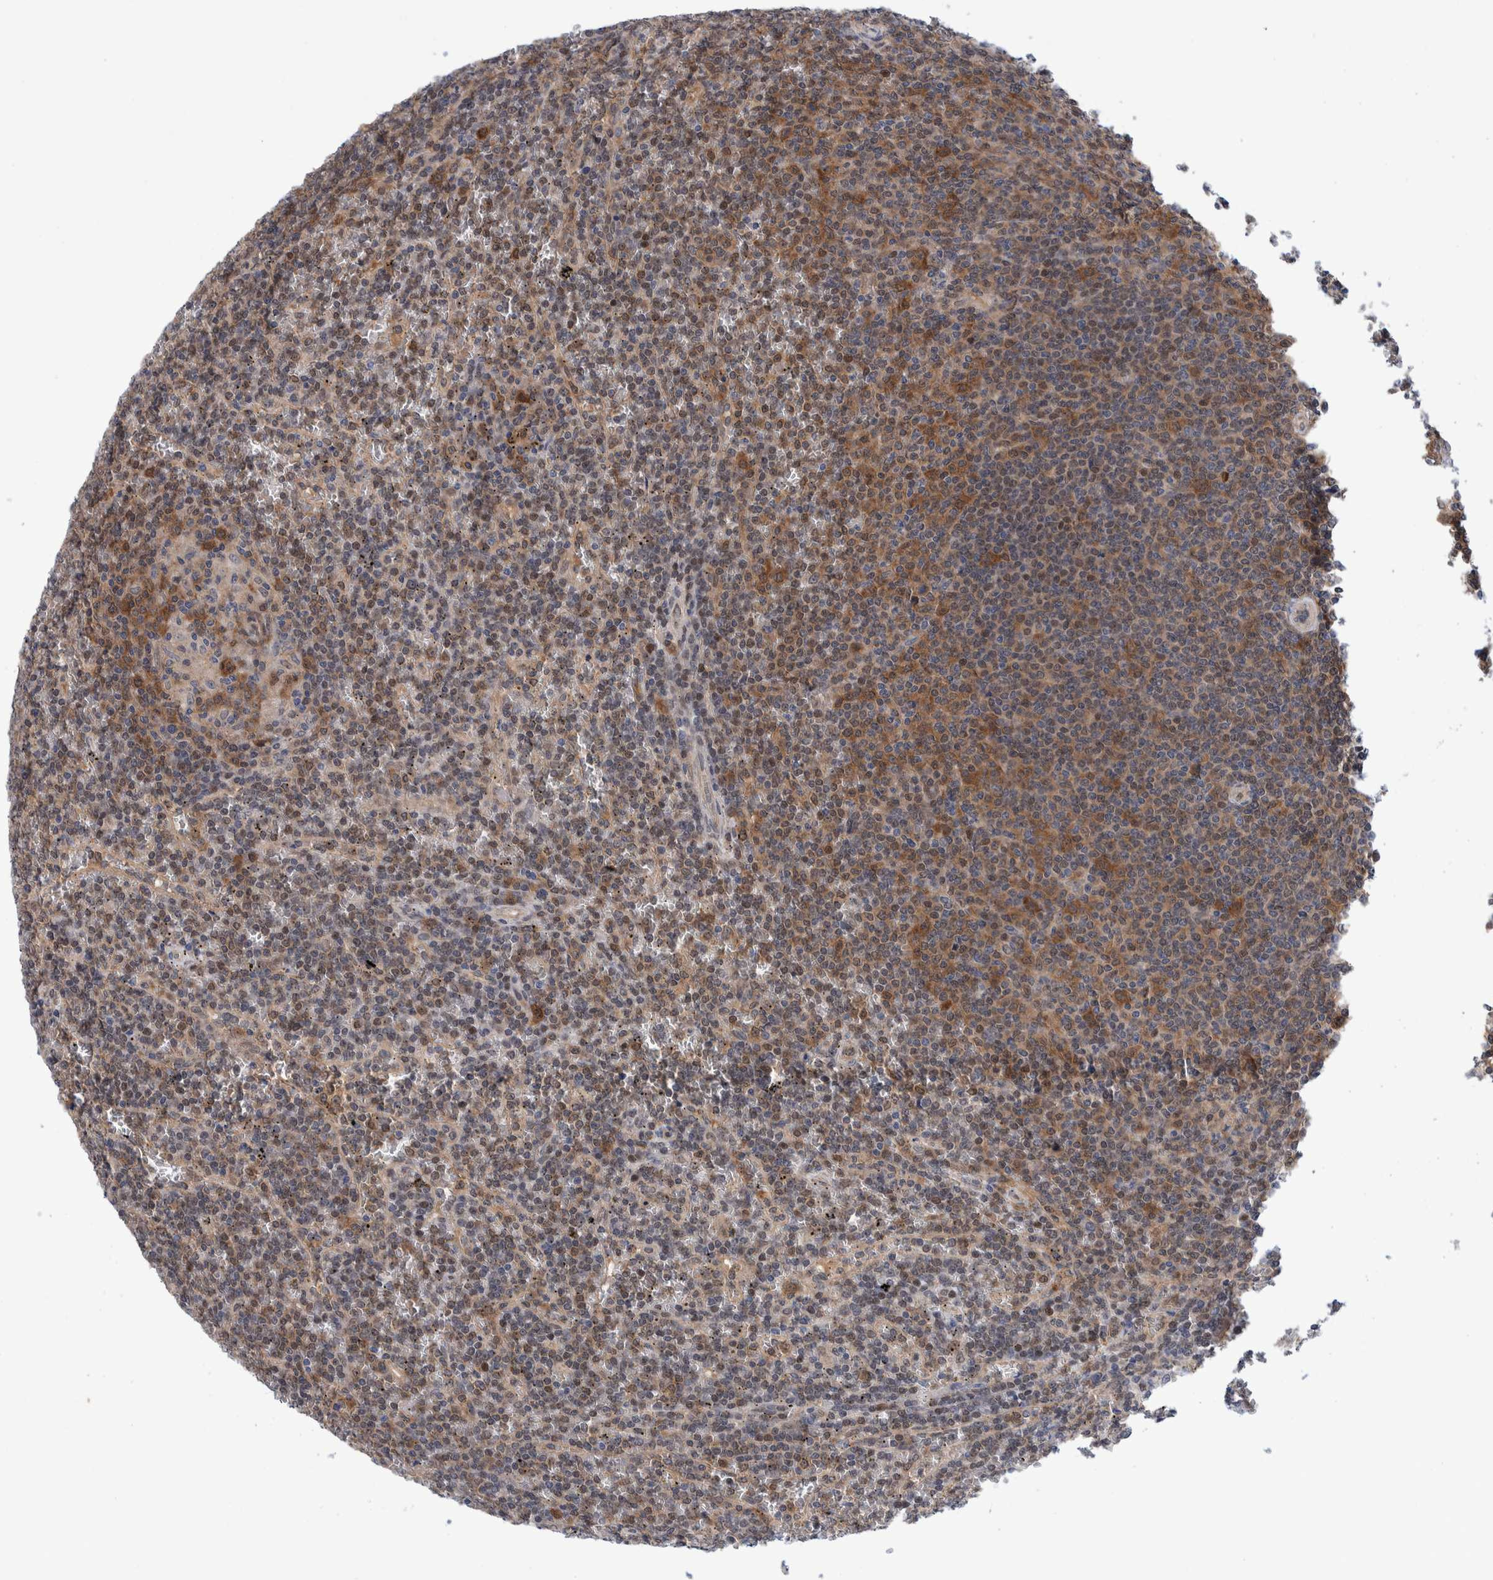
{"staining": {"intensity": "moderate", "quantity": ">75%", "location": "cytoplasmic/membranous"}, "tissue": "lymphoma", "cell_type": "Tumor cells", "image_type": "cancer", "snomed": [{"axis": "morphology", "description": "Malignant lymphoma, non-Hodgkin's type, Low grade"}, {"axis": "topography", "description": "Spleen"}], "caption": "Malignant lymphoma, non-Hodgkin's type (low-grade) stained with a brown dye reveals moderate cytoplasmic/membranous positive staining in about >75% of tumor cells.", "gene": "PFAS", "patient": {"sex": "female", "age": 19}}